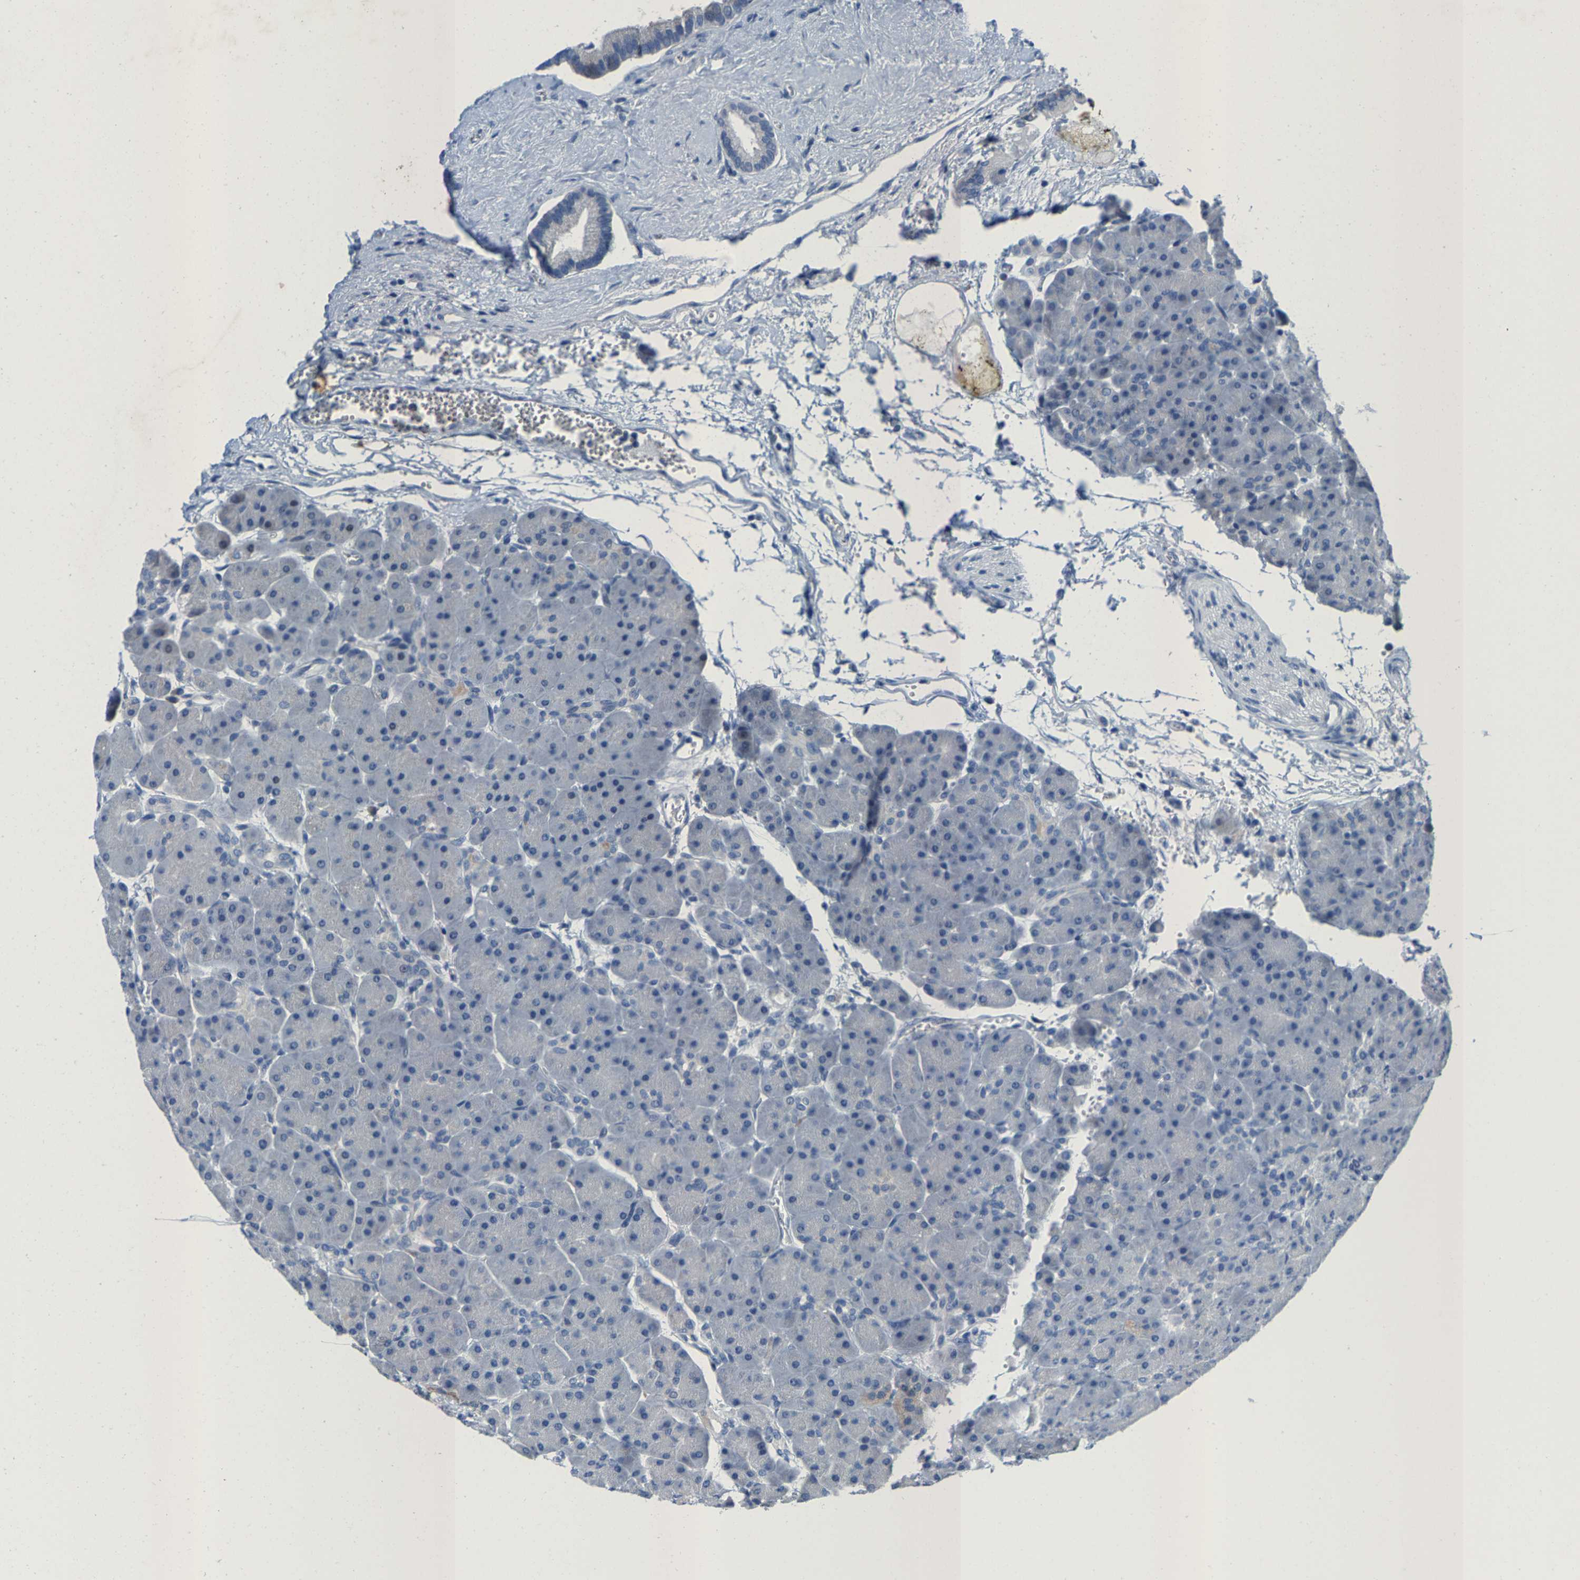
{"staining": {"intensity": "negative", "quantity": "none", "location": "none"}, "tissue": "pancreas", "cell_type": "Exocrine glandular cells", "image_type": "normal", "snomed": [{"axis": "morphology", "description": "Normal tissue, NOS"}, {"axis": "topography", "description": "Pancreas"}], "caption": "Immunohistochemistry of unremarkable pancreas exhibits no positivity in exocrine glandular cells.", "gene": "KLHL1", "patient": {"sex": "male", "age": 66}}